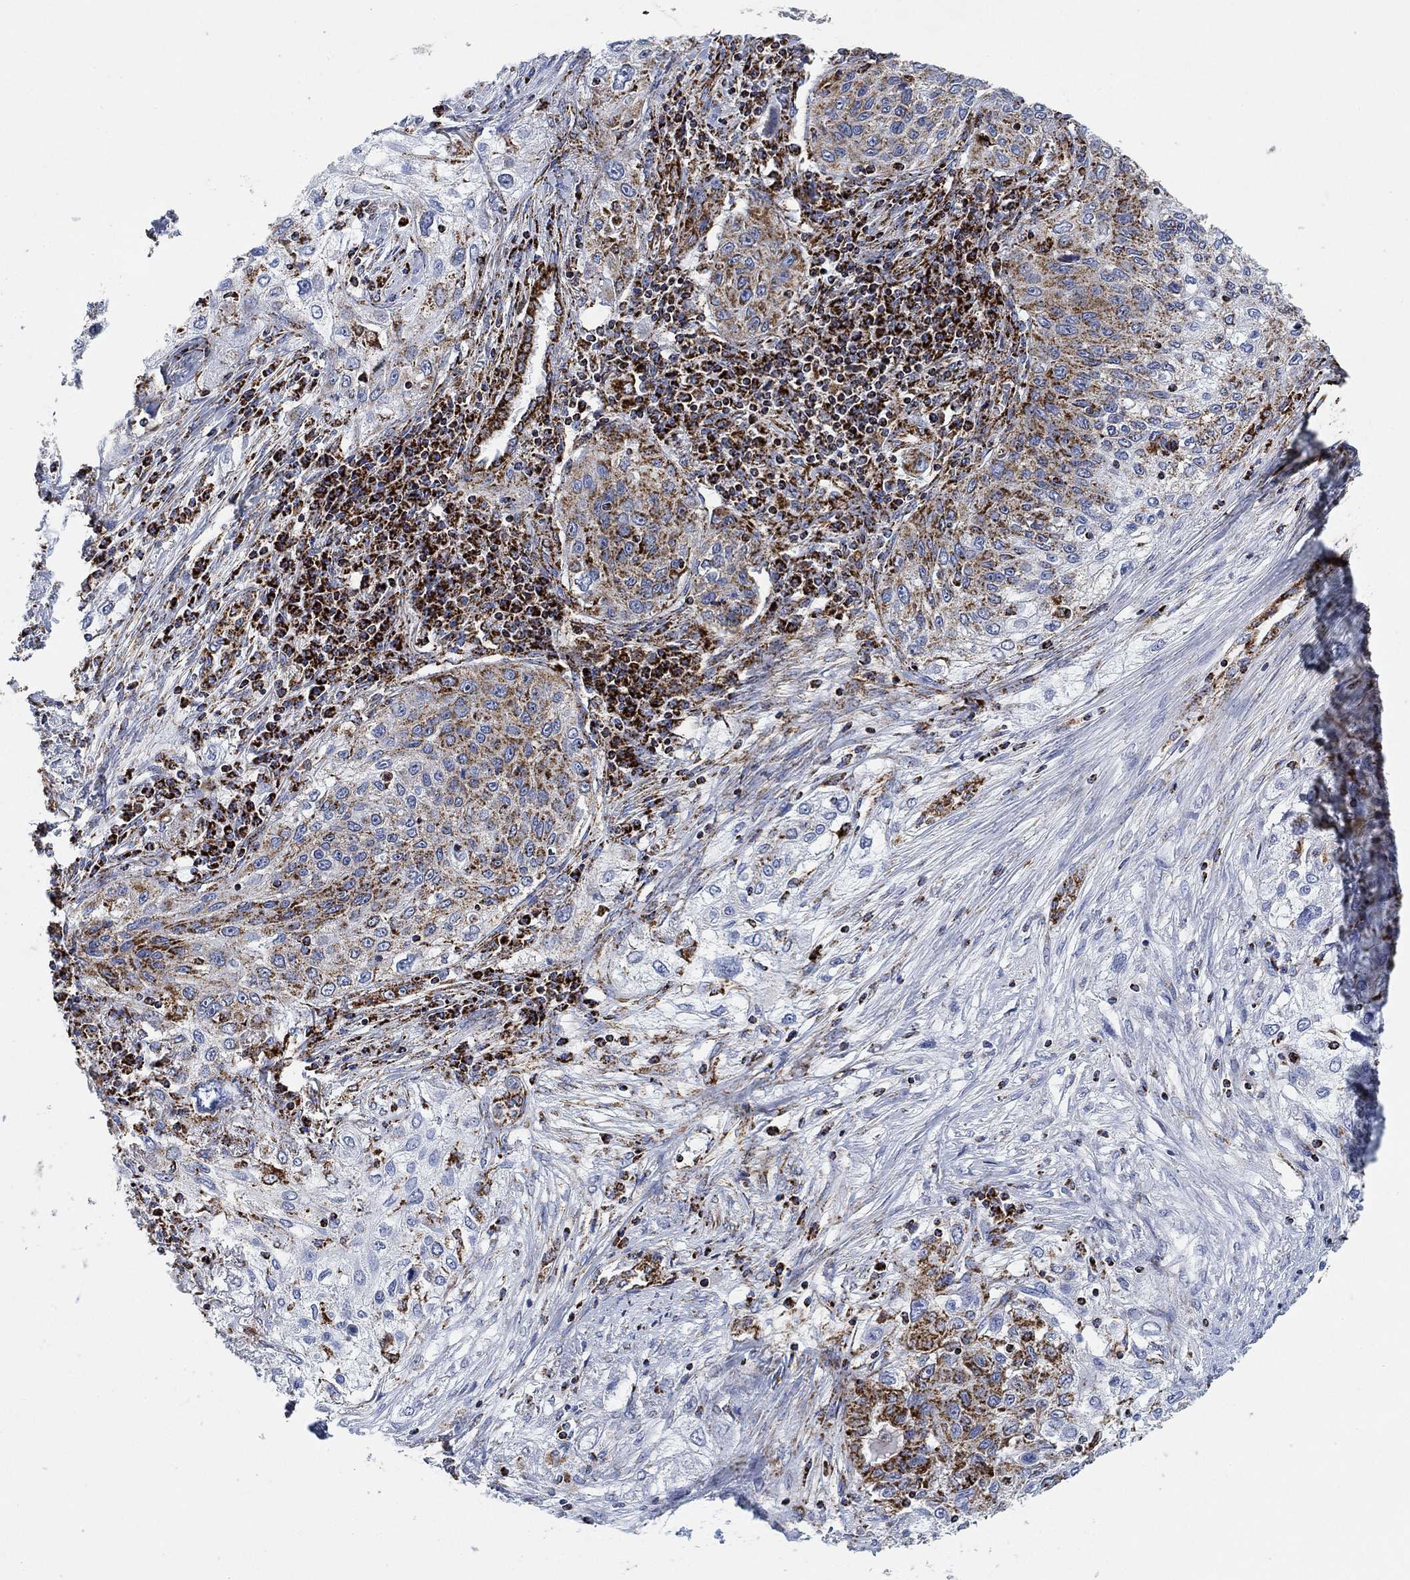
{"staining": {"intensity": "moderate", "quantity": "25%-75%", "location": "cytoplasmic/membranous"}, "tissue": "lung cancer", "cell_type": "Tumor cells", "image_type": "cancer", "snomed": [{"axis": "morphology", "description": "Squamous cell carcinoma, NOS"}, {"axis": "topography", "description": "Lung"}], "caption": "A histopathology image of human lung cancer (squamous cell carcinoma) stained for a protein displays moderate cytoplasmic/membranous brown staining in tumor cells.", "gene": "NDUFS3", "patient": {"sex": "female", "age": 69}}